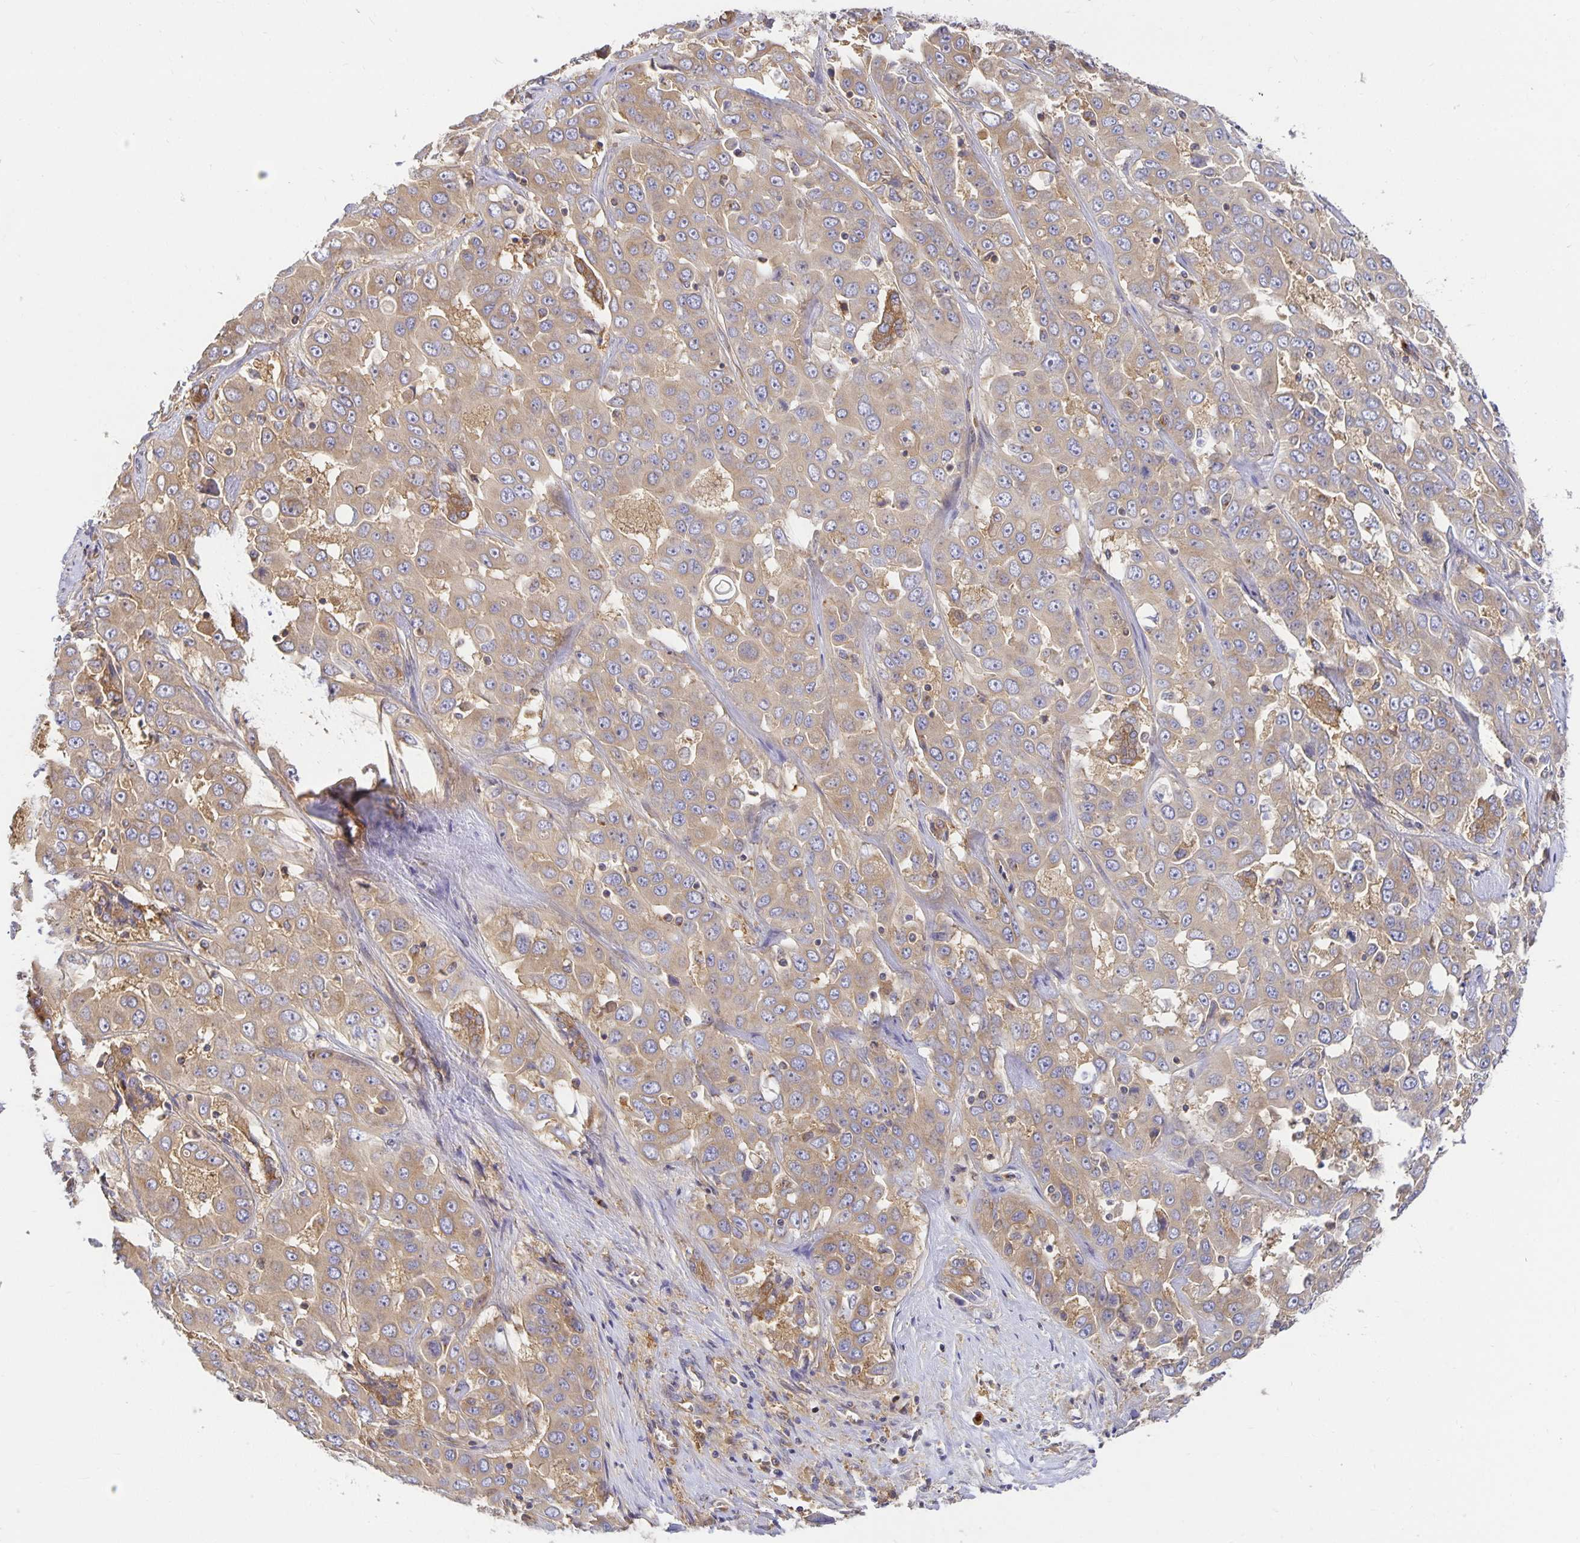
{"staining": {"intensity": "weak", "quantity": "25%-75%", "location": "cytoplasmic/membranous"}, "tissue": "liver cancer", "cell_type": "Tumor cells", "image_type": "cancer", "snomed": [{"axis": "morphology", "description": "Cholangiocarcinoma"}, {"axis": "topography", "description": "Liver"}], "caption": "This micrograph reveals immunohistochemistry staining of human liver cancer (cholangiocarcinoma), with low weak cytoplasmic/membranous expression in approximately 25%-75% of tumor cells.", "gene": "USO1", "patient": {"sex": "female", "age": 52}}